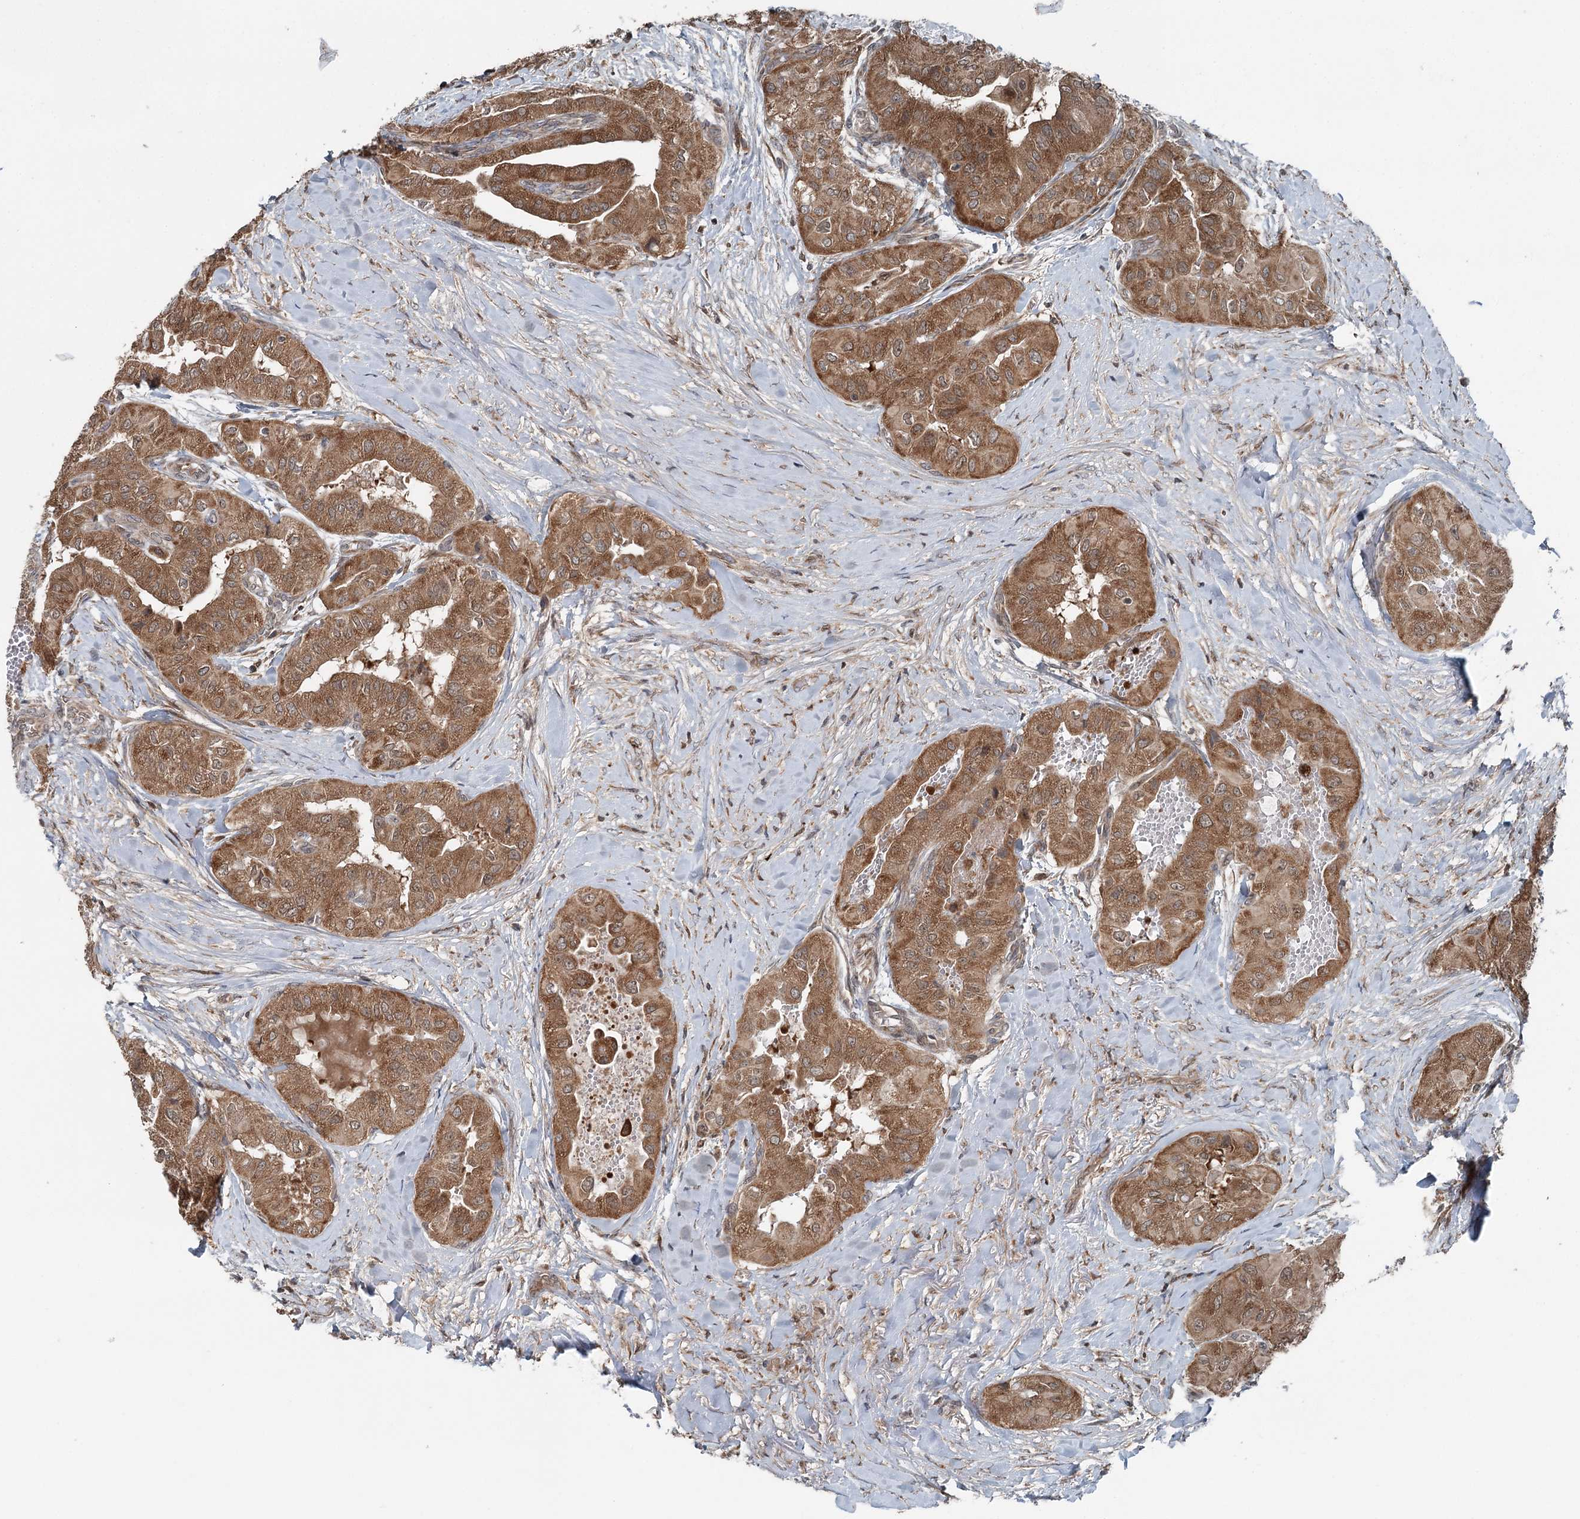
{"staining": {"intensity": "moderate", "quantity": ">75%", "location": "cytoplasmic/membranous"}, "tissue": "thyroid cancer", "cell_type": "Tumor cells", "image_type": "cancer", "snomed": [{"axis": "morphology", "description": "Papillary adenocarcinoma, NOS"}, {"axis": "topography", "description": "Thyroid gland"}], "caption": "High-magnification brightfield microscopy of papillary adenocarcinoma (thyroid) stained with DAB (3,3'-diaminobenzidine) (brown) and counterstained with hematoxylin (blue). tumor cells exhibit moderate cytoplasmic/membranous expression is appreciated in approximately>75% of cells. Using DAB (3,3'-diaminobenzidine) (brown) and hematoxylin (blue) stains, captured at high magnification using brightfield microscopy.", "gene": "WAPL", "patient": {"sex": "female", "age": 59}}